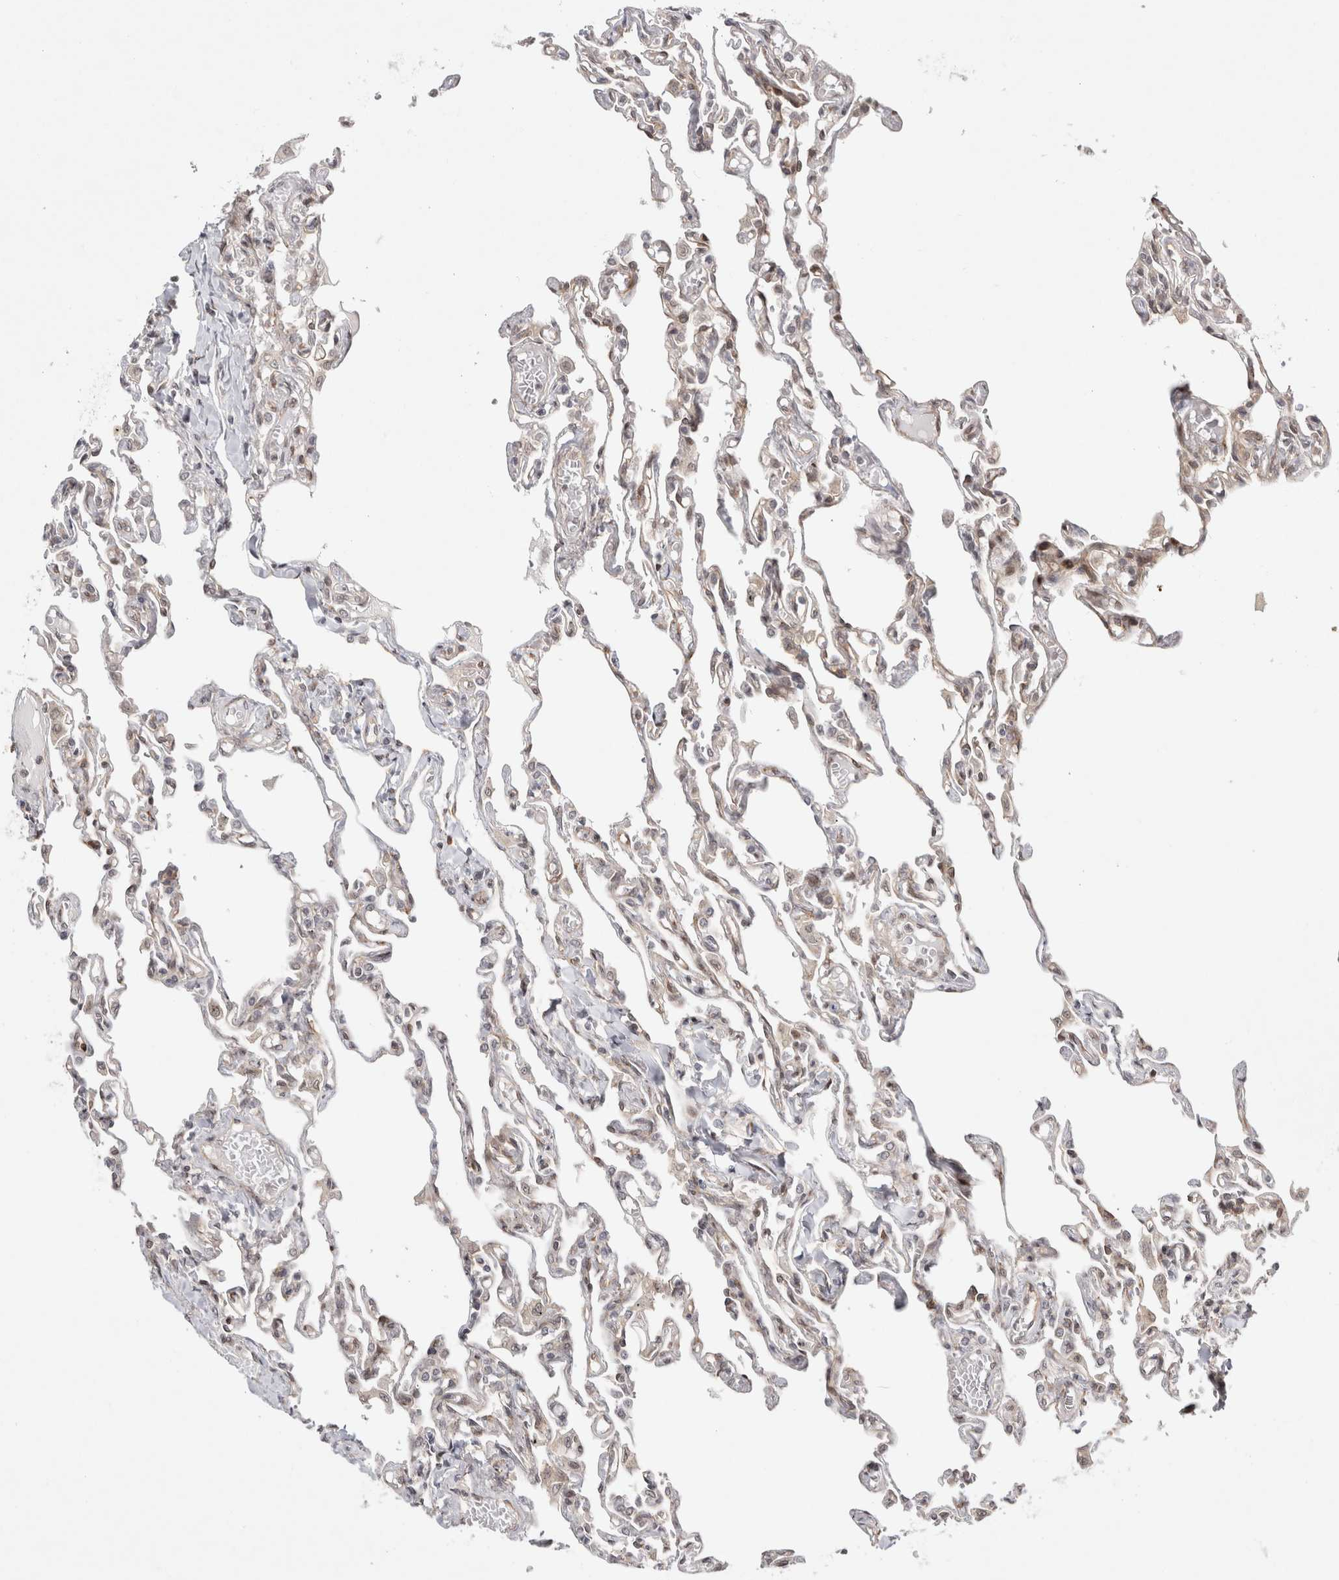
{"staining": {"intensity": "weak", "quantity": "<25%", "location": "nuclear"}, "tissue": "lung", "cell_type": "Alveolar cells", "image_type": "normal", "snomed": [{"axis": "morphology", "description": "Normal tissue, NOS"}, {"axis": "topography", "description": "Lung"}], "caption": "The micrograph exhibits no staining of alveolar cells in normal lung.", "gene": "ZNF318", "patient": {"sex": "male", "age": 21}}